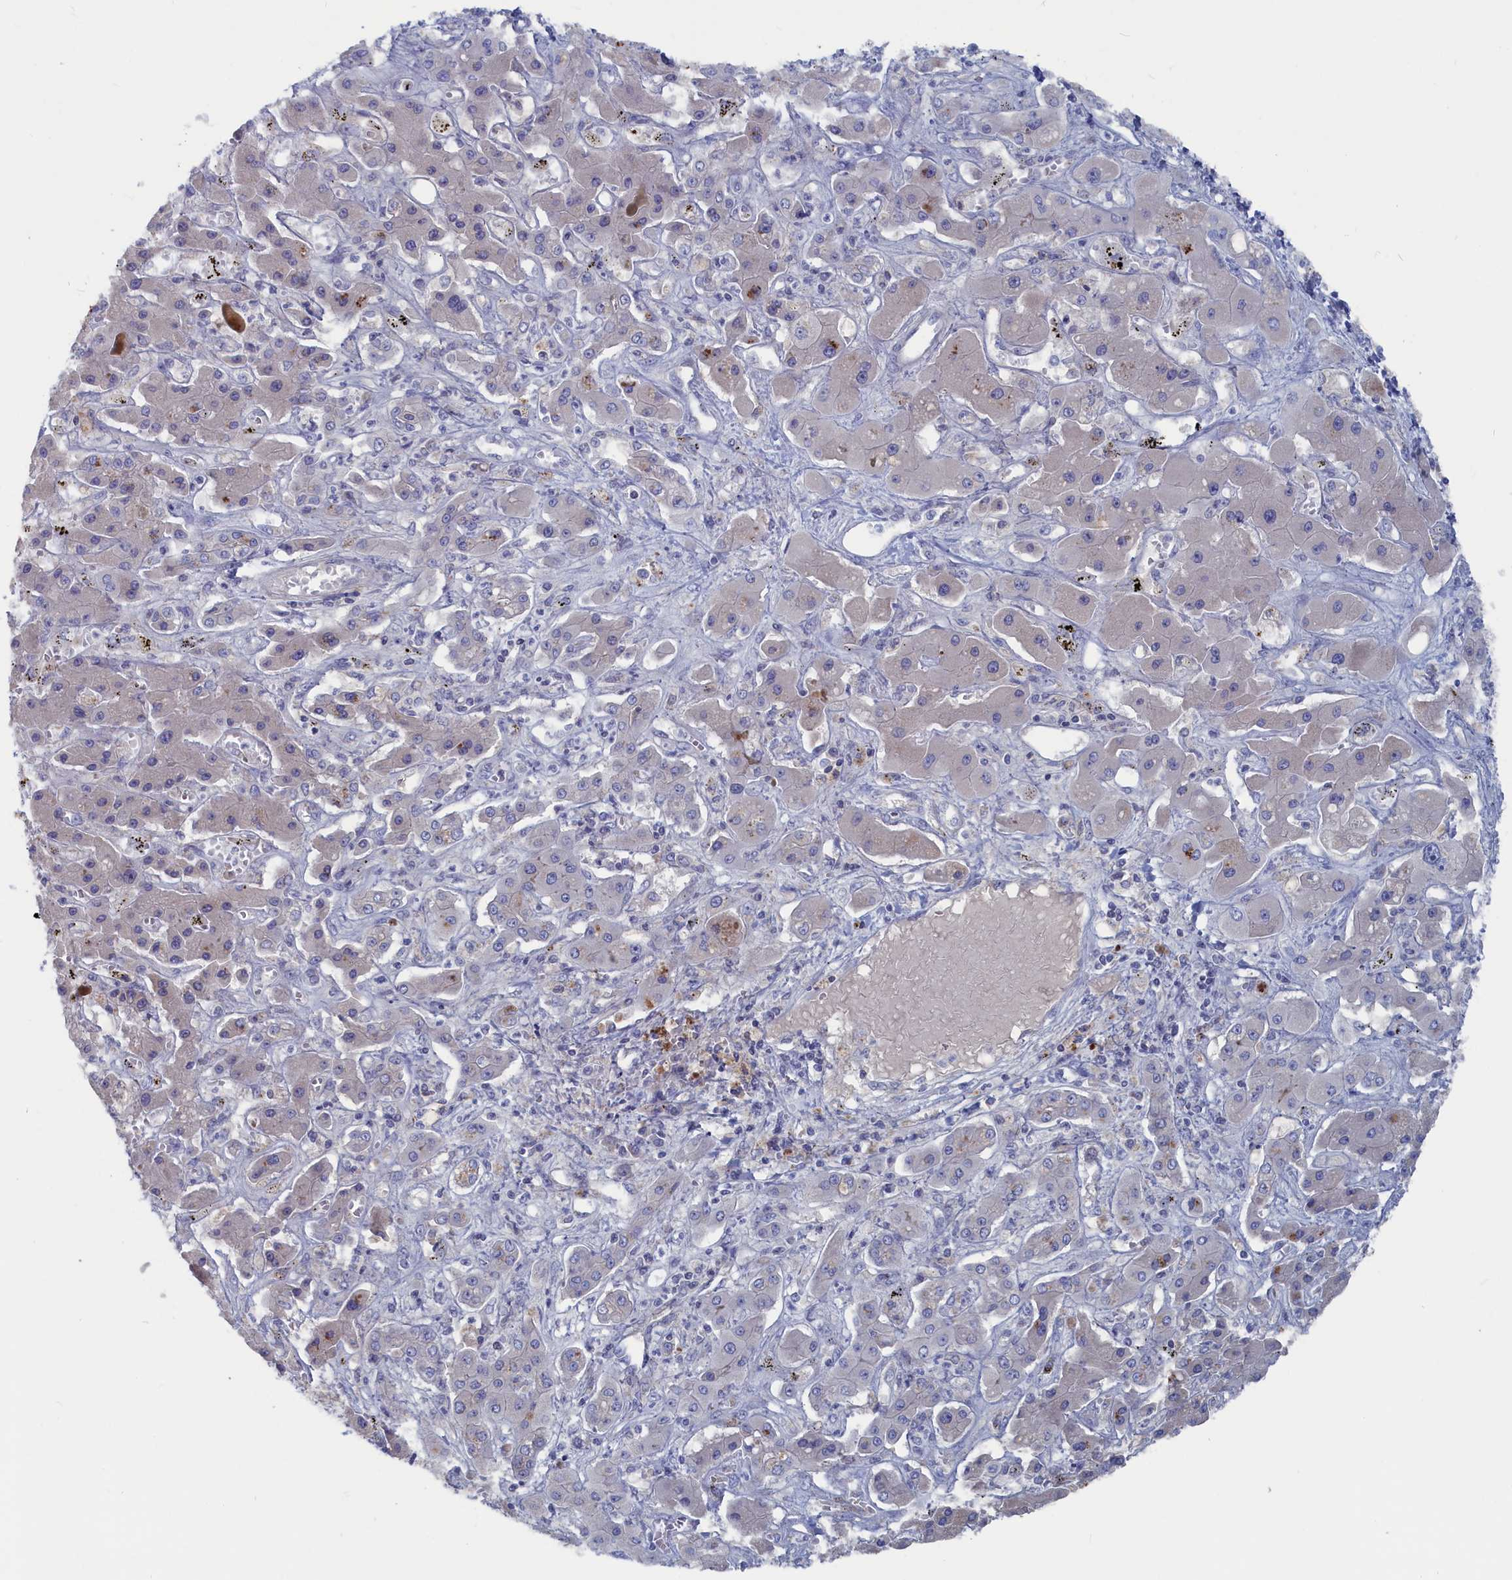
{"staining": {"intensity": "negative", "quantity": "none", "location": "none"}, "tissue": "liver cancer", "cell_type": "Tumor cells", "image_type": "cancer", "snomed": [{"axis": "morphology", "description": "Cholangiocarcinoma"}, {"axis": "topography", "description": "Liver"}], "caption": "IHC micrograph of cholangiocarcinoma (liver) stained for a protein (brown), which exhibits no expression in tumor cells.", "gene": "CEND1", "patient": {"sex": "male", "age": 67}}